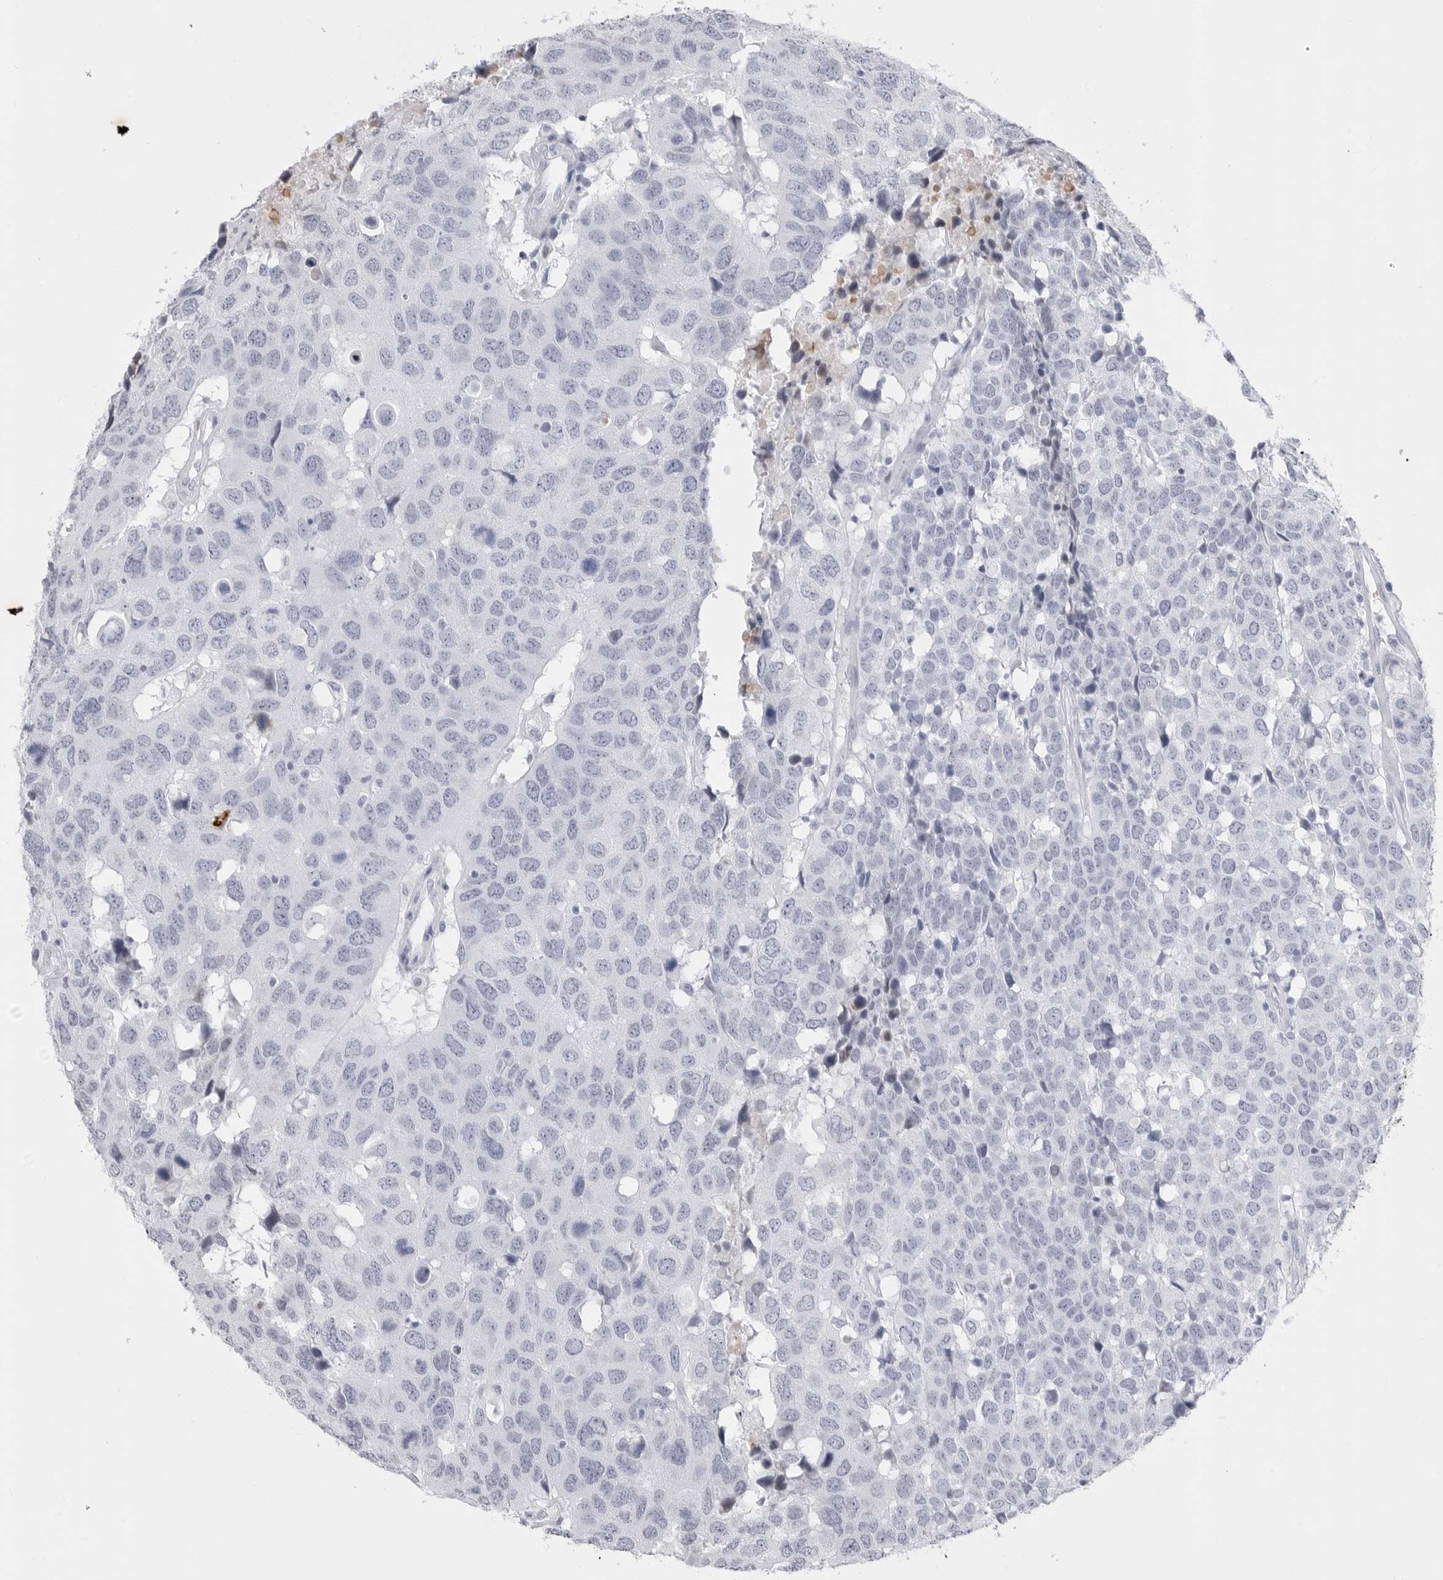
{"staining": {"intensity": "negative", "quantity": "none", "location": "none"}, "tissue": "head and neck cancer", "cell_type": "Tumor cells", "image_type": "cancer", "snomed": [{"axis": "morphology", "description": "Squamous cell carcinoma, NOS"}, {"axis": "topography", "description": "Head-Neck"}], "caption": "The immunohistochemistry image has no significant staining in tumor cells of squamous cell carcinoma (head and neck) tissue.", "gene": "TSSK1B", "patient": {"sex": "male", "age": 66}}